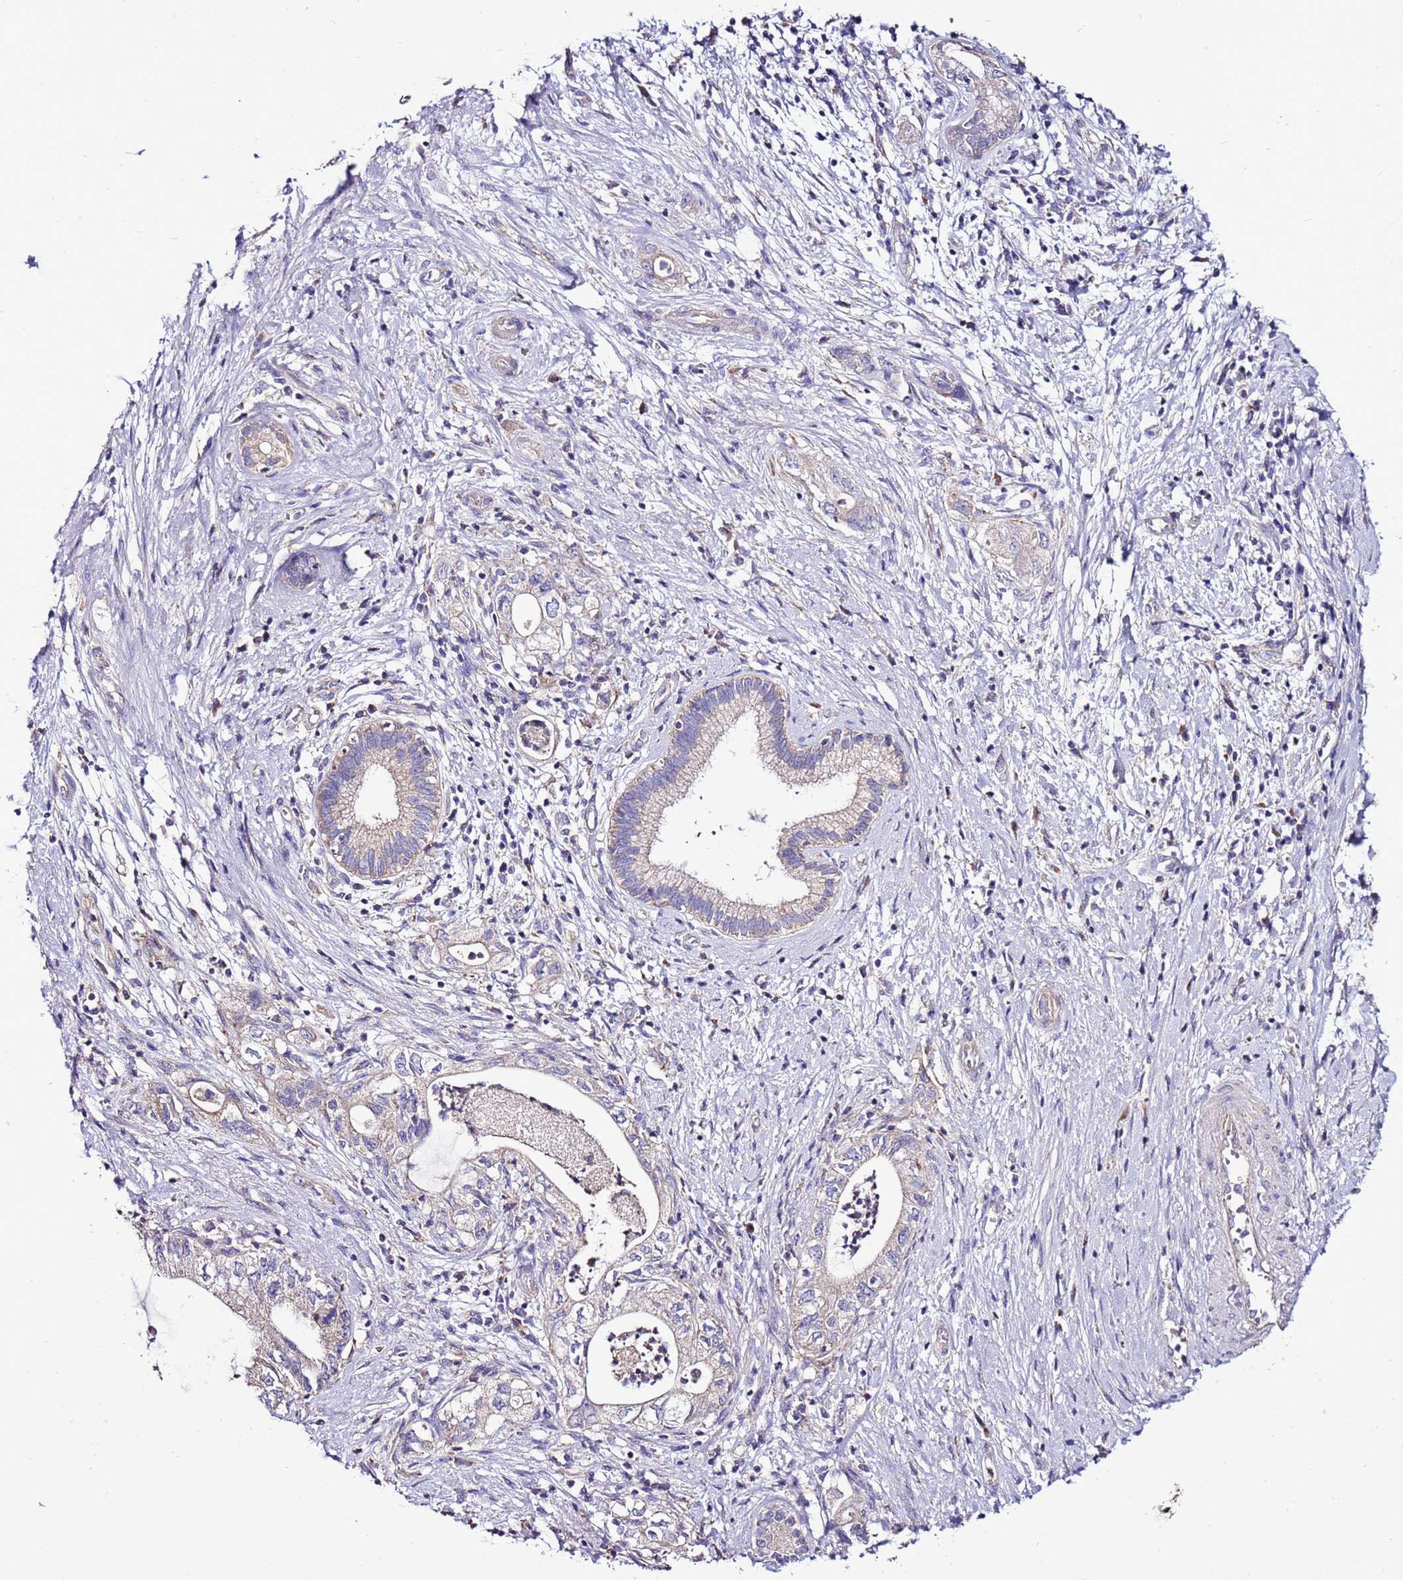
{"staining": {"intensity": "negative", "quantity": "none", "location": "none"}, "tissue": "pancreatic cancer", "cell_type": "Tumor cells", "image_type": "cancer", "snomed": [{"axis": "morphology", "description": "Adenocarcinoma, NOS"}, {"axis": "topography", "description": "Pancreas"}], "caption": "This is an IHC histopathology image of human adenocarcinoma (pancreatic). There is no positivity in tumor cells.", "gene": "TMEM106C", "patient": {"sex": "female", "age": 73}}